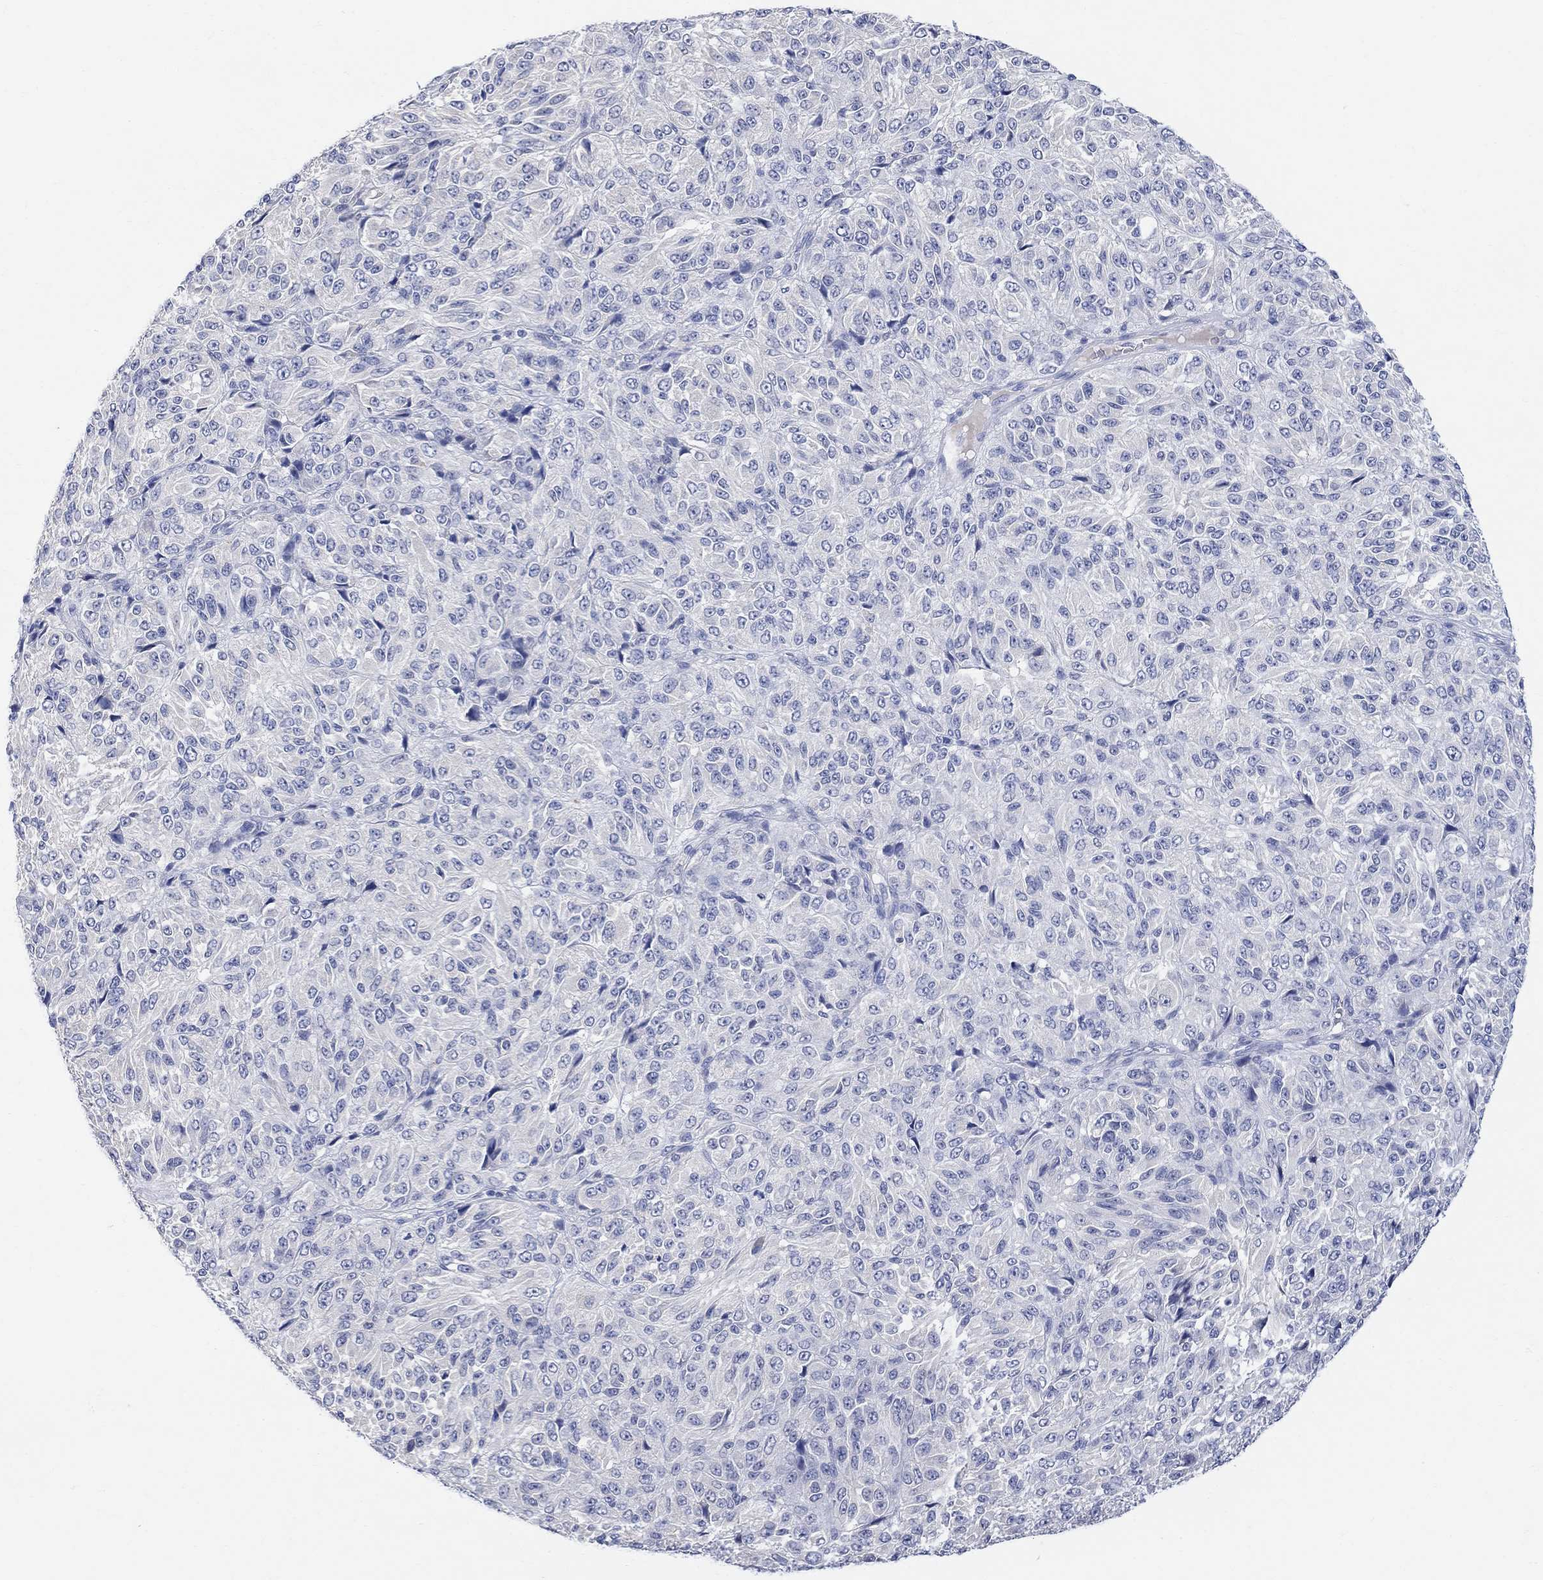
{"staining": {"intensity": "negative", "quantity": "none", "location": "none"}, "tissue": "melanoma", "cell_type": "Tumor cells", "image_type": "cancer", "snomed": [{"axis": "morphology", "description": "Malignant melanoma, Metastatic site"}, {"axis": "topography", "description": "Brain"}], "caption": "Immunohistochemical staining of malignant melanoma (metastatic site) displays no significant expression in tumor cells. Brightfield microscopy of IHC stained with DAB (brown) and hematoxylin (blue), captured at high magnification.", "gene": "FBP2", "patient": {"sex": "female", "age": 56}}